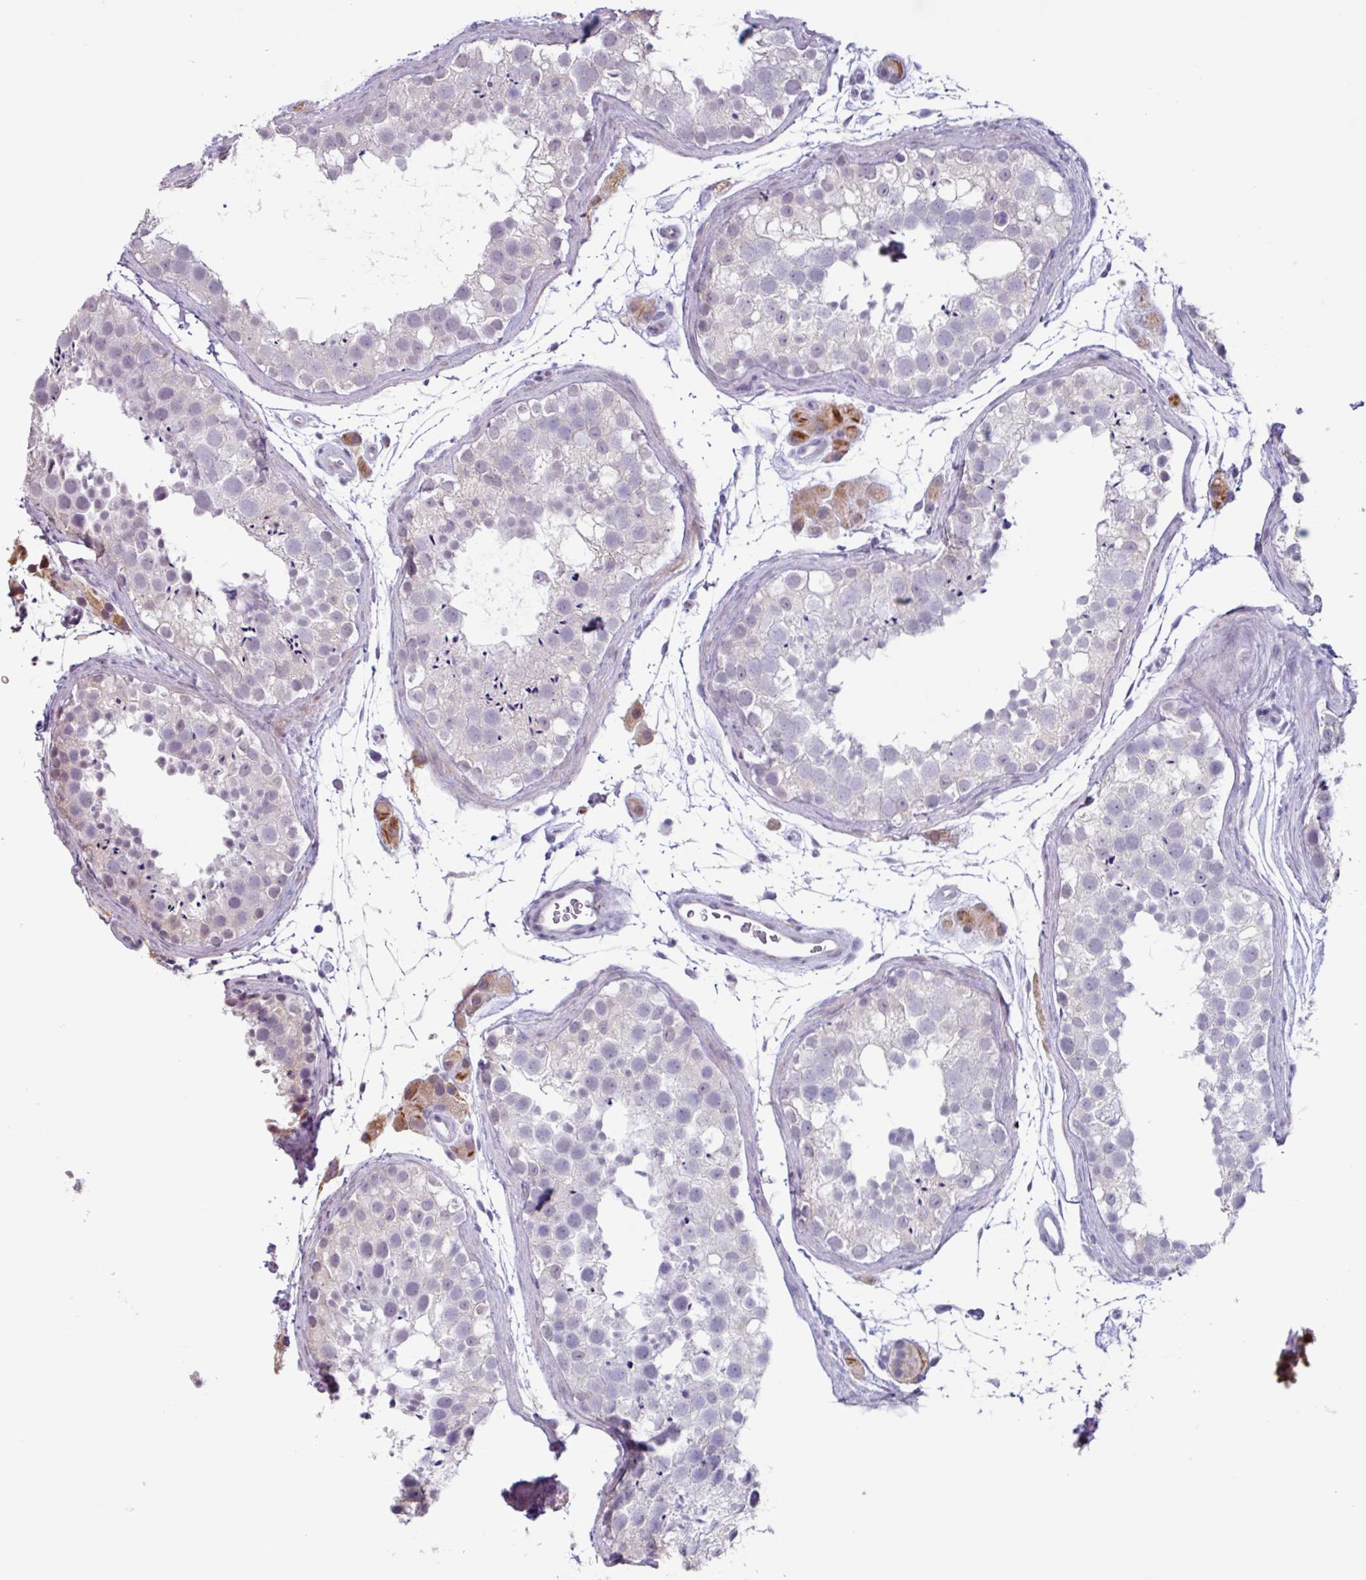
{"staining": {"intensity": "negative", "quantity": "none", "location": "none"}, "tissue": "testis", "cell_type": "Cells in seminiferous ducts", "image_type": "normal", "snomed": [{"axis": "morphology", "description": "Normal tissue, NOS"}, {"axis": "topography", "description": "Testis"}], "caption": "Immunohistochemical staining of unremarkable human testis reveals no significant staining in cells in seminiferous ducts.", "gene": "OTX1", "patient": {"sex": "male", "age": 41}}